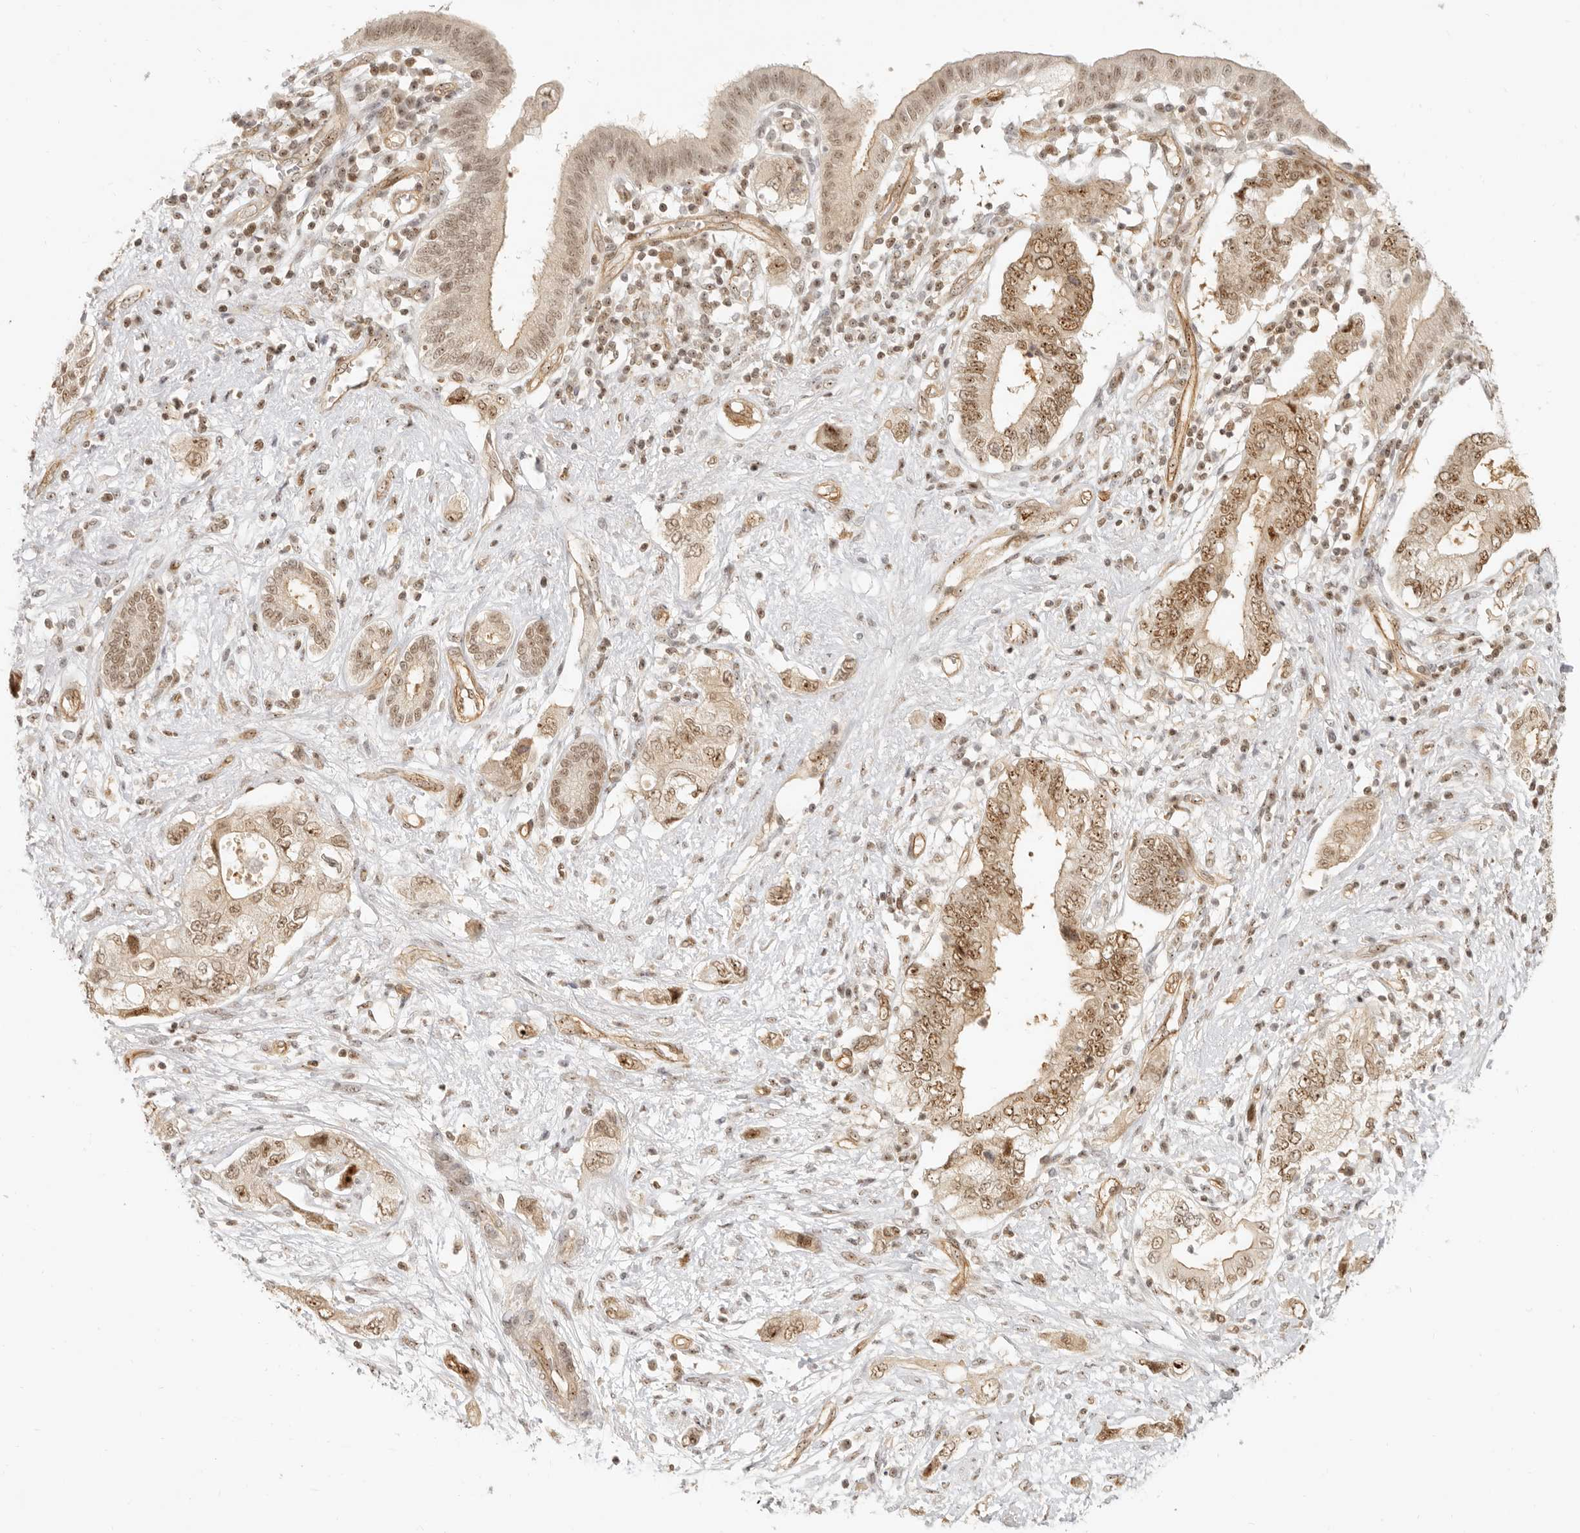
{"staining": {"intensity": "moderate", "quantity": ">75%", "location": "nuclear"}, "tissue": "pancreatic cancer", "cell_type": "Tumor cells", "image_type": "cancer", "snomed": [{"axis": "morphology", "description": "Adenocarcinoma, NOS"}, {"axis": "topography", "description": "Pancreas"}], "caption": "High-magnification brightfield microscopy of pancreatic adenocarcinoma stained with DAB (brown) and counterstained with hematoxylin (blue). tumor cells exhibit moderate nuclear staining is appreciated in about>75% of cells.", "gene": "BAP1", "patient": {"sex": "female", "age": 73}}